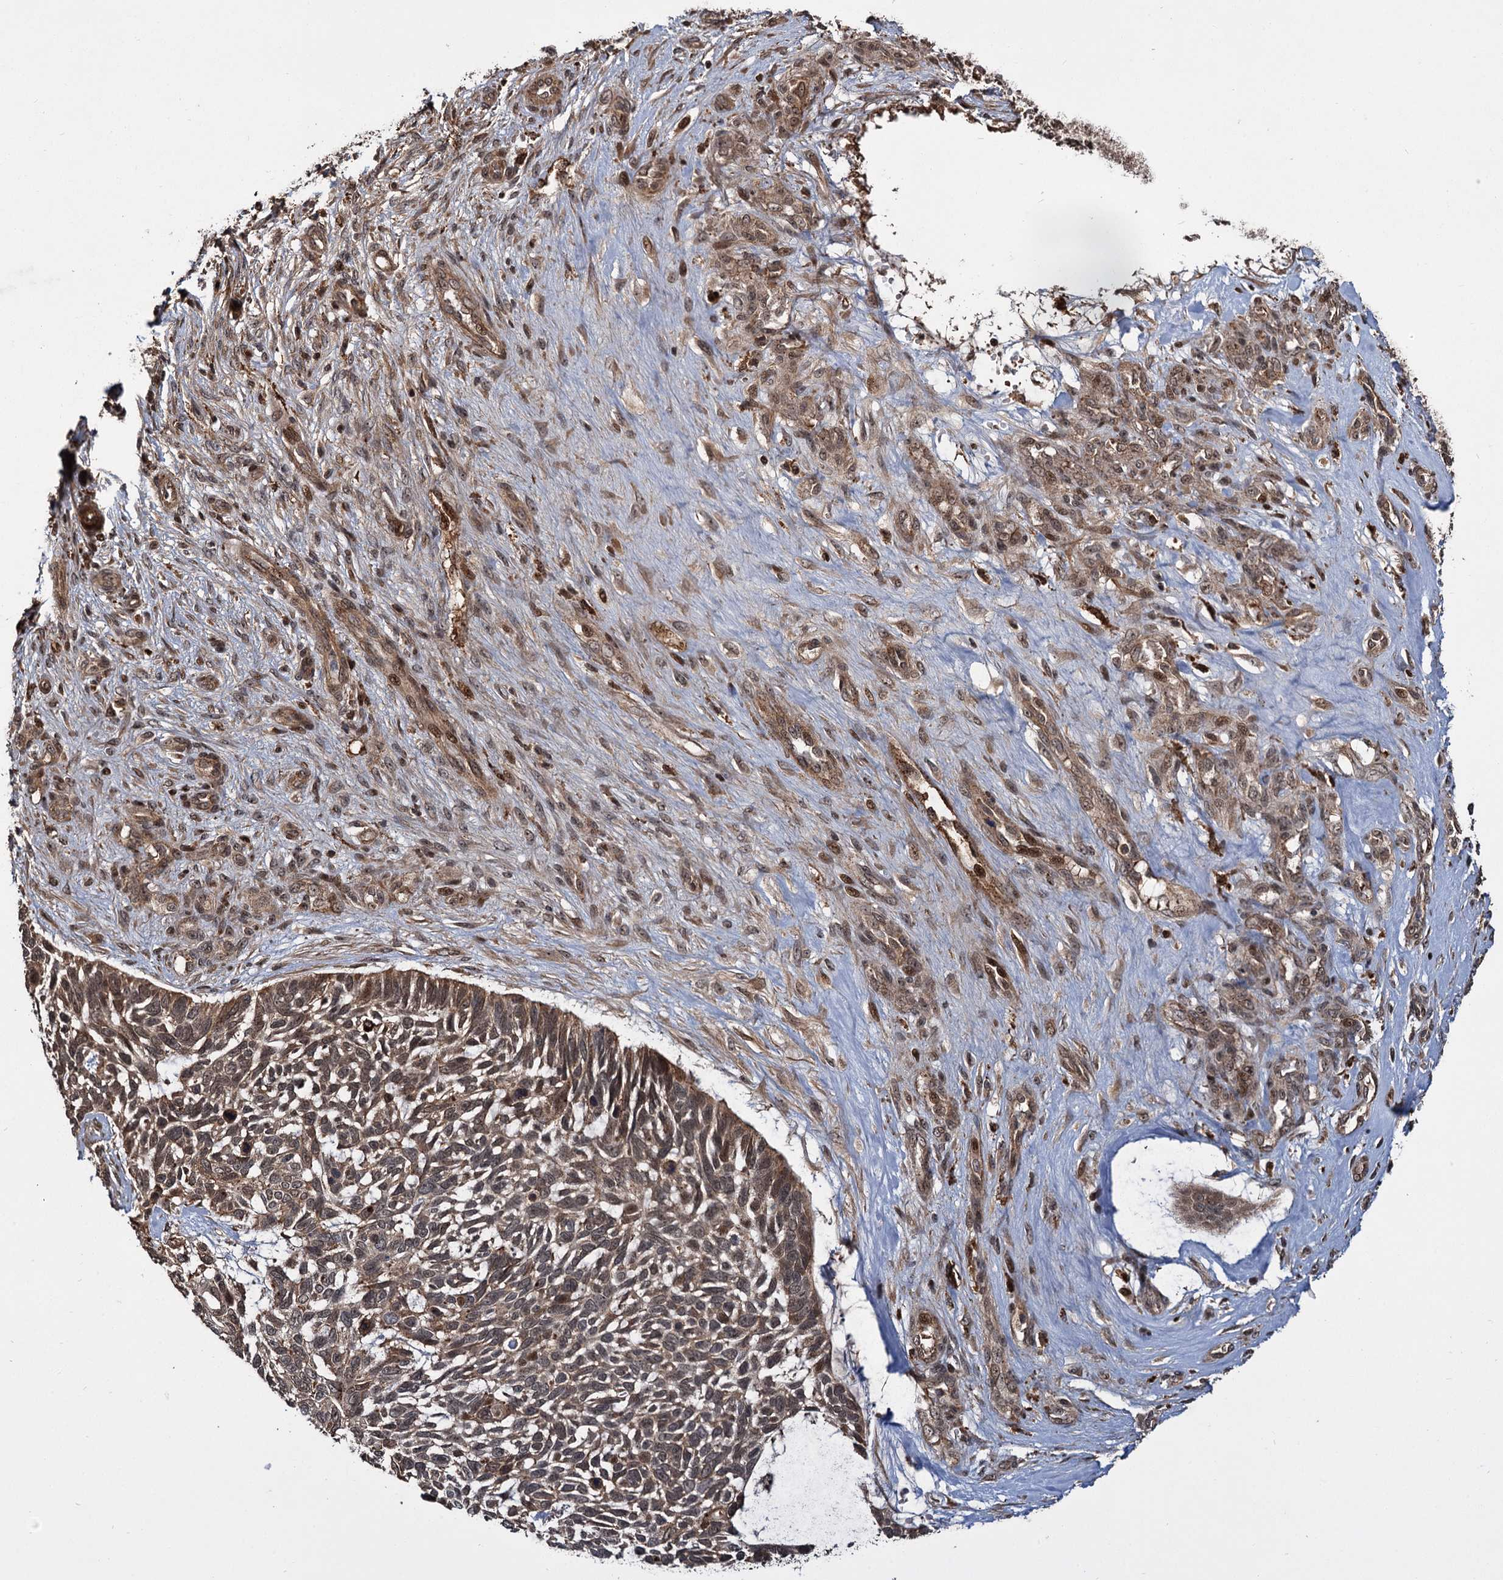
{"staining": {"intensity": "moderate", "quantity": ">75%", "location": "cytoplasmic/membranous,nuclear"}, "tissue": "skin cancer", "cell_type": "Tumor cells", "image_type": "cancer", "snomed": [{"axis": "morphology", "description": "Basal cell carcinoma"}, {"axis": "topography", "description": "Skin"}], "caption": "Moderate cytoplasmic/membranous and nuclear protein expression is present in approximately >75% of tumor cells in skin cancer.", "gene": "CEP192", "patient": {"sex": "male", "age": 88}}